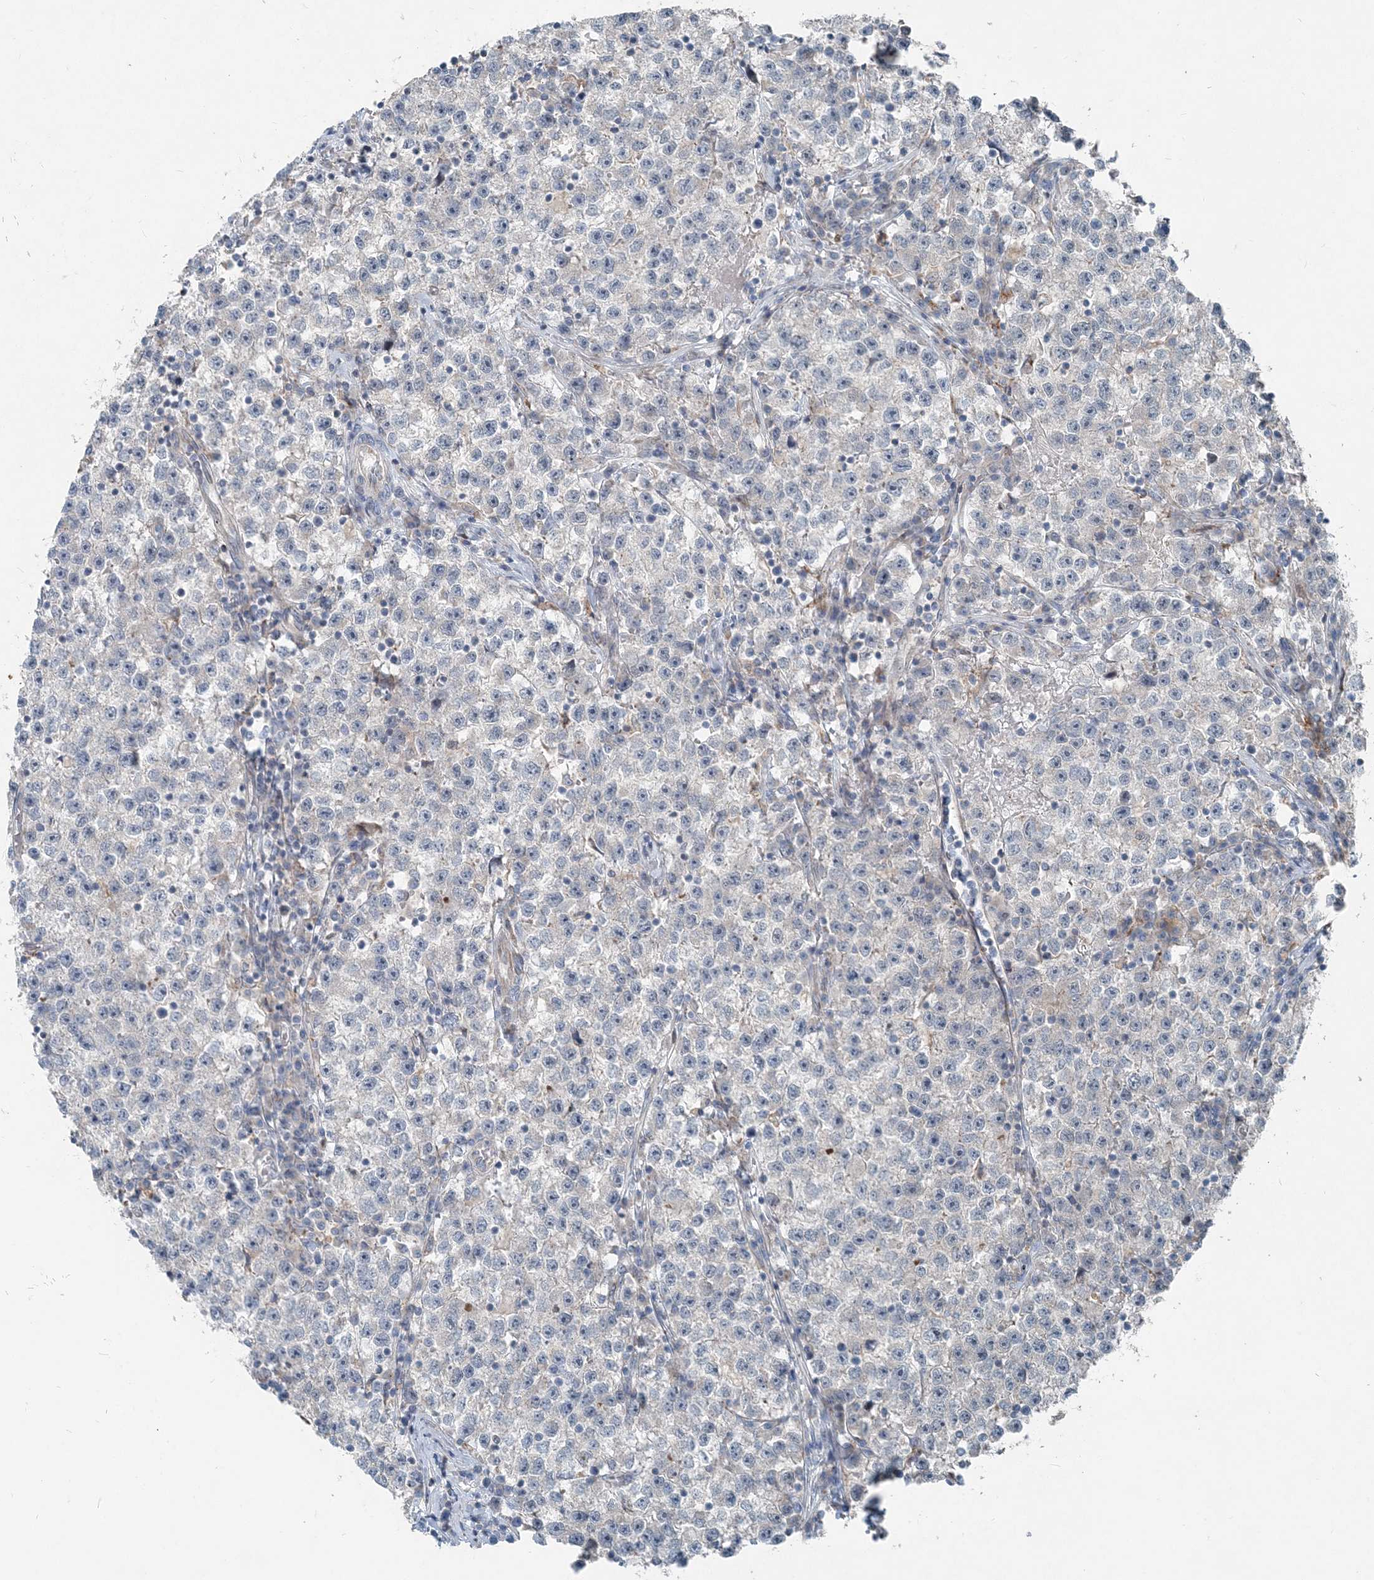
{"staining": {"intensity": "negative", "quantity": "none", "location": "none"}, "tissue": "testis cancer", "cell_type": "Tumor cells", "image_type": "cancer", "snomed": [{"axis": "morphology", "description": "Seminoma, NOS"}, {"axis": "topography", "description": "Testis"}], "caption": "An immunohistochemistry (IHC) histopathology image of testis seminoma is shown. There is no staining in tumor cells of testis seminoma.", "gene": "INTU", "patient": {"sex": "male", "age": 22}}